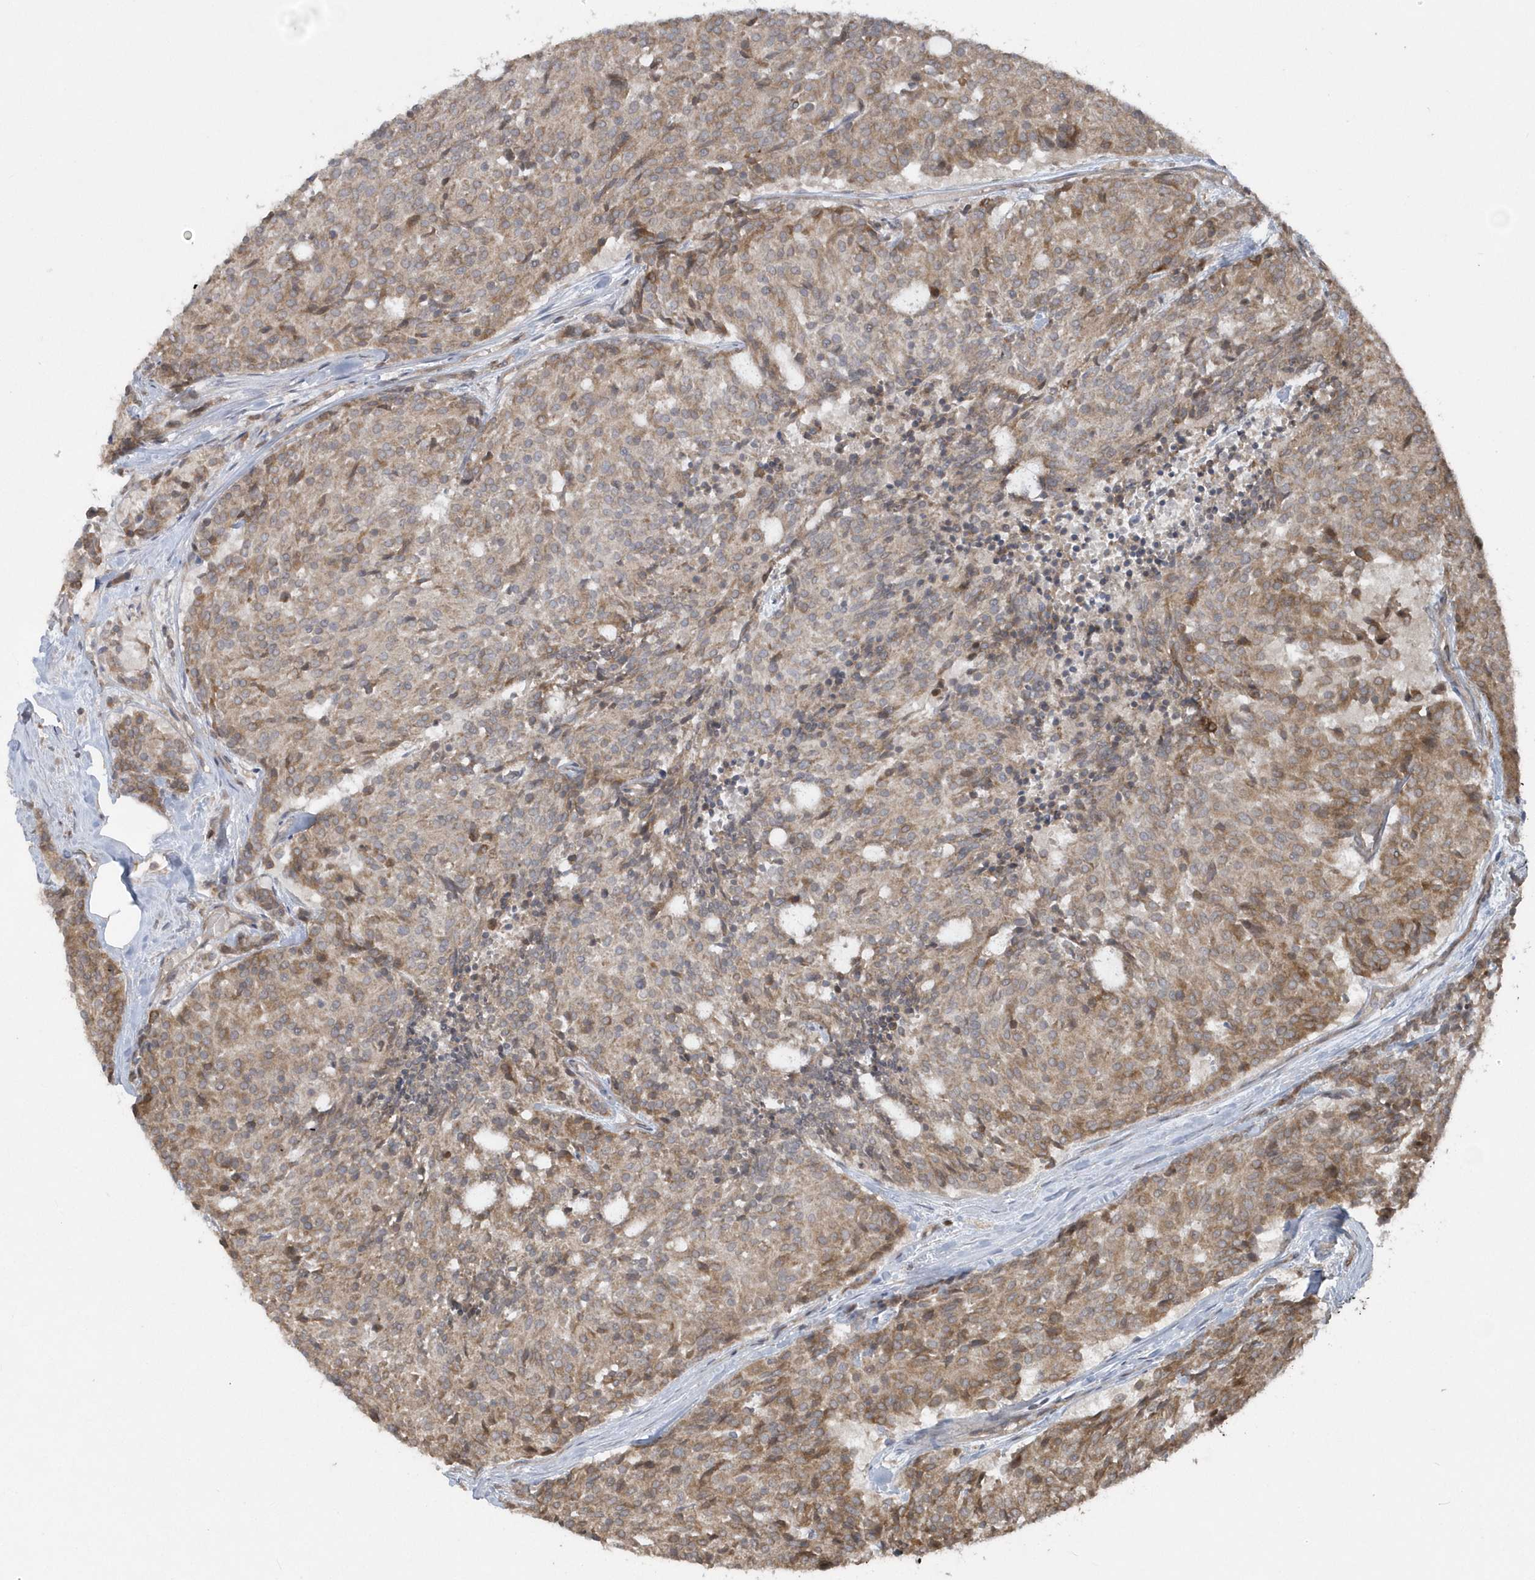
{"staining": {"intensity": "moderate", "quantity": "<25%", "location": "cytoplasmic/membranous"}, "tissue": "carcinoid", "cell_type": "Tumor cells", "image_type": "cancer", "snomed": [{"axis": "morphology", "description": "Carcinoid, malignant, NOS"}, {"axis": "topography", "description": "Pancreas"}], "caption": "Protein analysis of malignant carcinoid tissue reveals moderate cytoplasmic/membranous staining in about <25% of tumor cells.", "gene": "HERPUD1", "patient": {"sex": "female", "age": 54}}